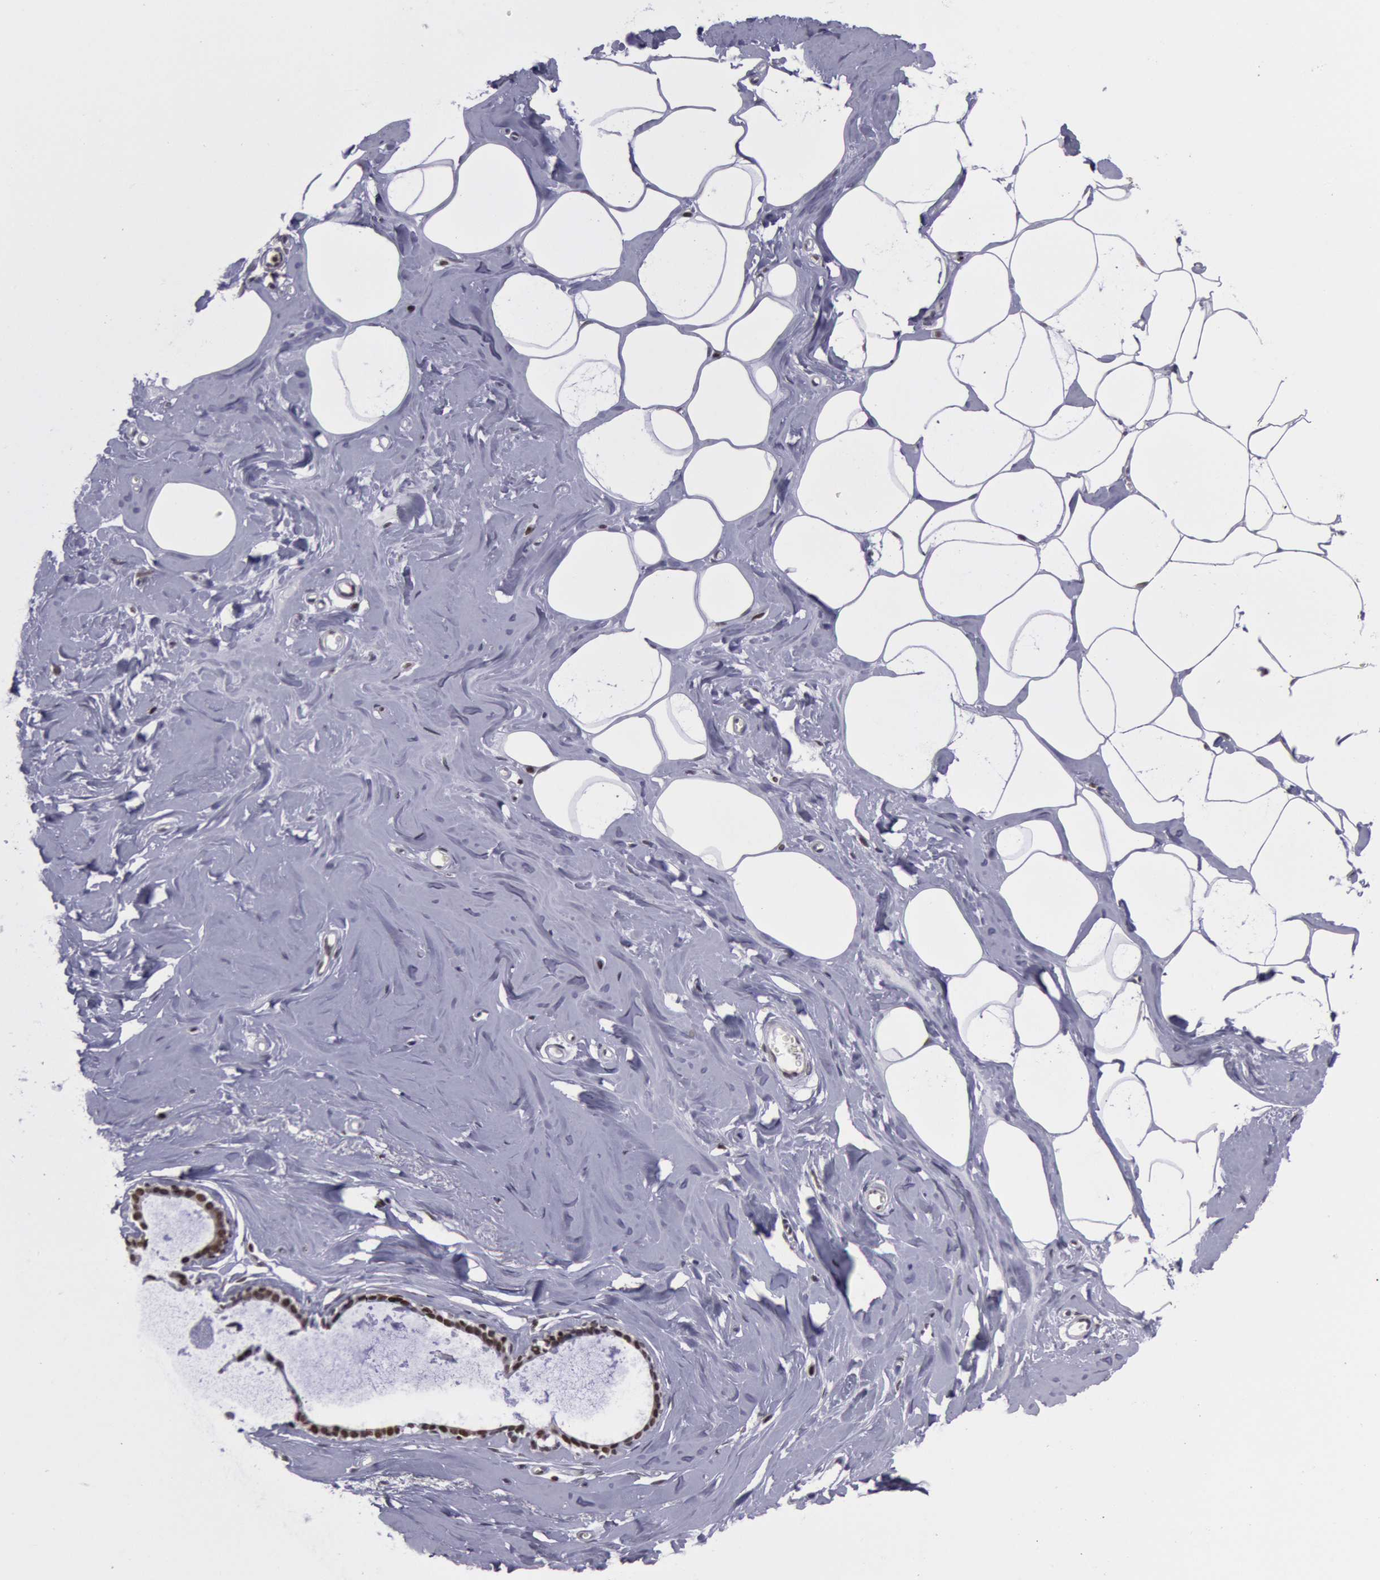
{"staining": {"intensity": "weak", "quantity": ">75%", "location": "nuclear"}, "tissue": "breast", "cell_type": "Adipocytes", "image_type": "normal", "snomed": [{"axis": "morphology", "description": "Normal tissue, NOS"}, {"axis": "topography", "description": "Breast"}], "caption": "Weak nuclear staining is seen in about >75% of adipocytes in normal breast. (DAB (3,3'-diaminobenzidine) IHC with brightfield microscopy, high magnification).", "gene": "NKAP", "patient": {"sex": "female", "age": 45}}